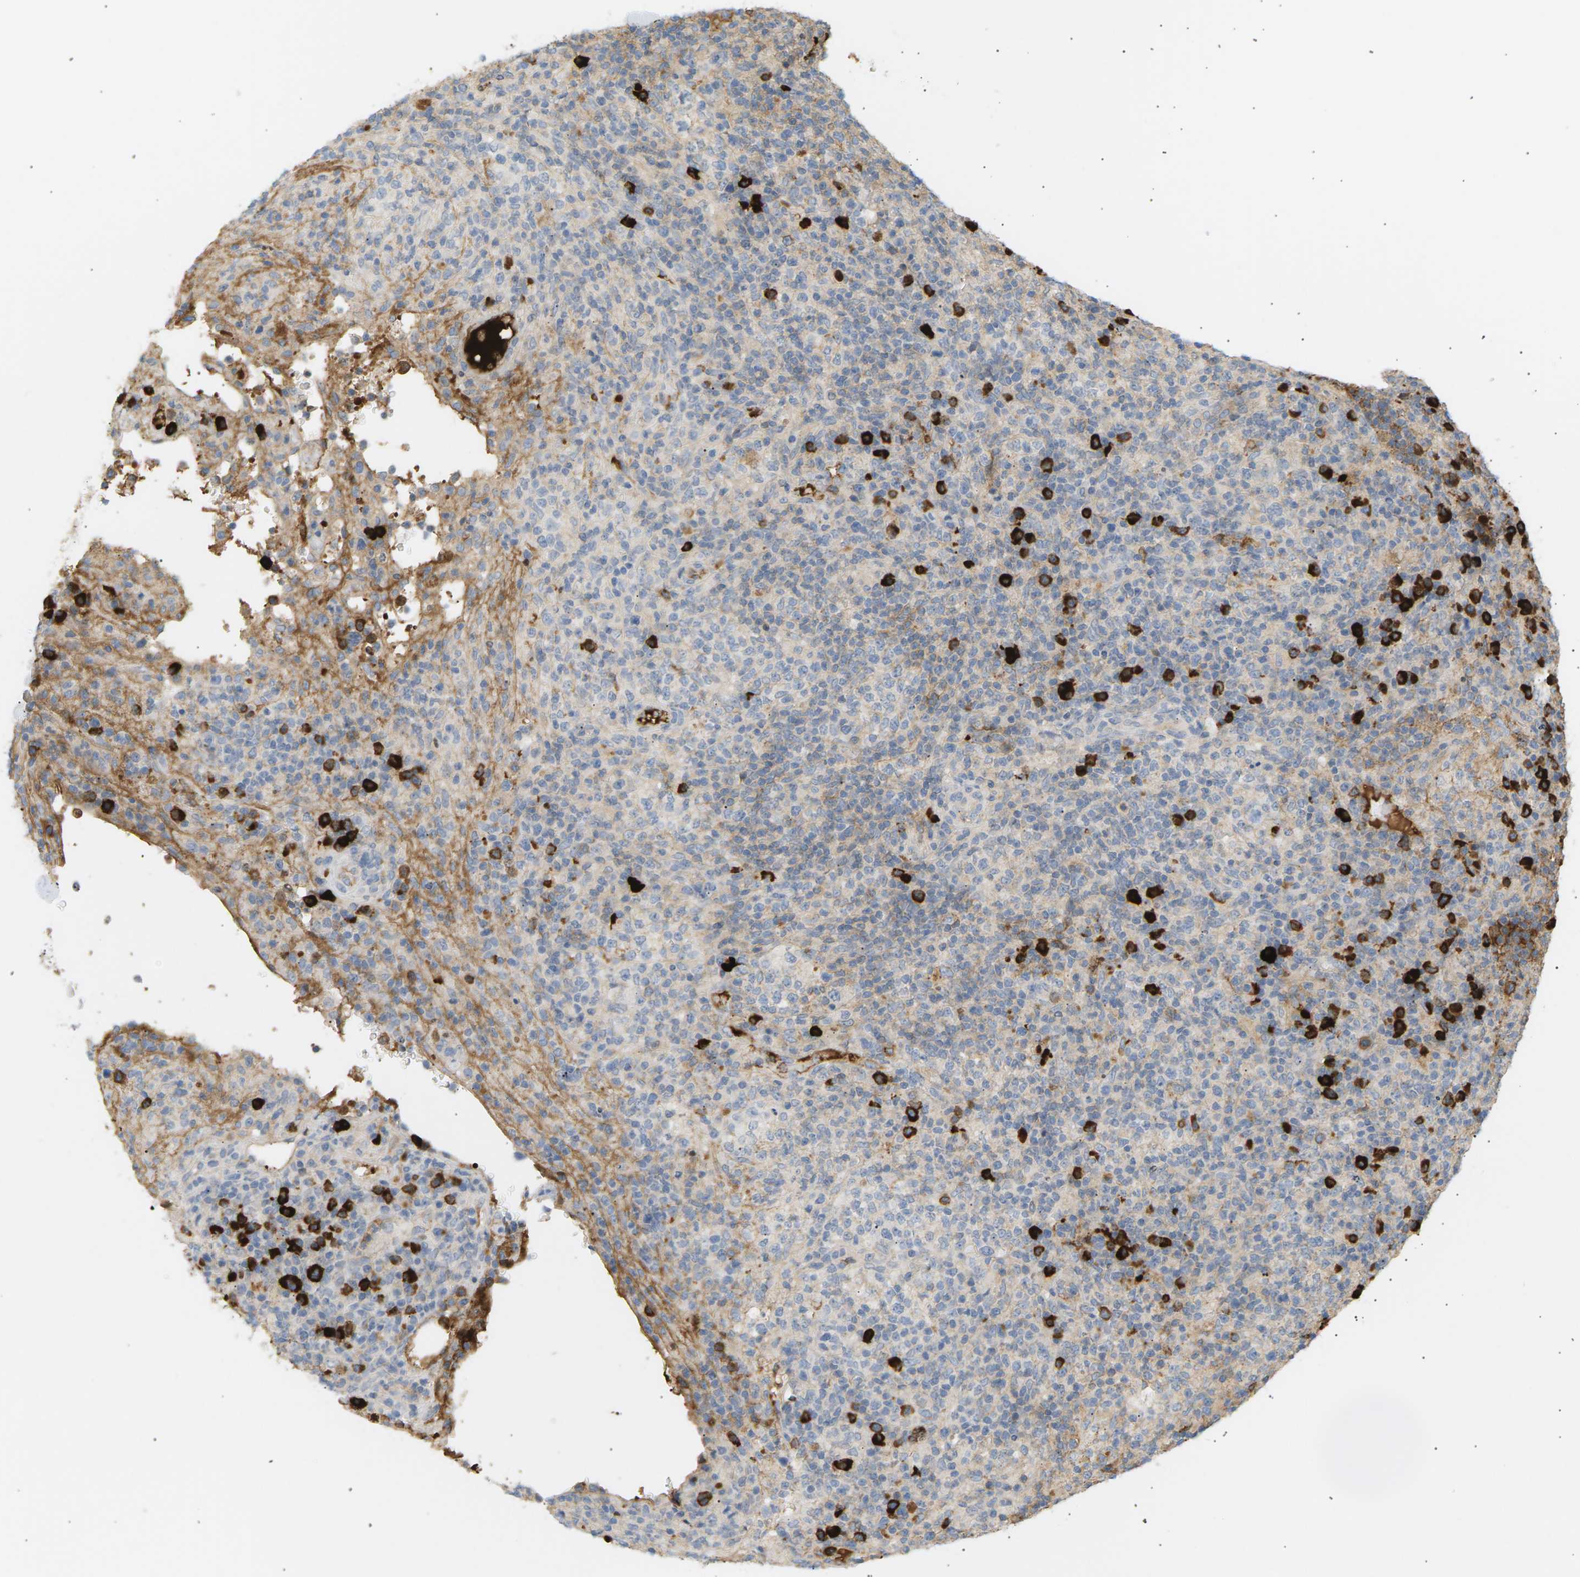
{"staining": {"intensity": "negative", "quantity": "none", "location": "none"}, "tissue": "lymphoma", "cell_type": "Tumor cells", "image_type": "cancer", "snomed": [{"axis": "morphology", "description": "Malignant lymphoma, non-Hodgkin's type, High grade"}, {"axis": "topography", "description": "Lymph node"}], "caption": "A high-resolution micrograph shows IHC staining of high-grade malignant lymphoma, non-Hodgkin's type, which shows no significant positivity in tumor cells.", "gene": "IGLC3", "patient": {"sex": "female", "age": 76}}